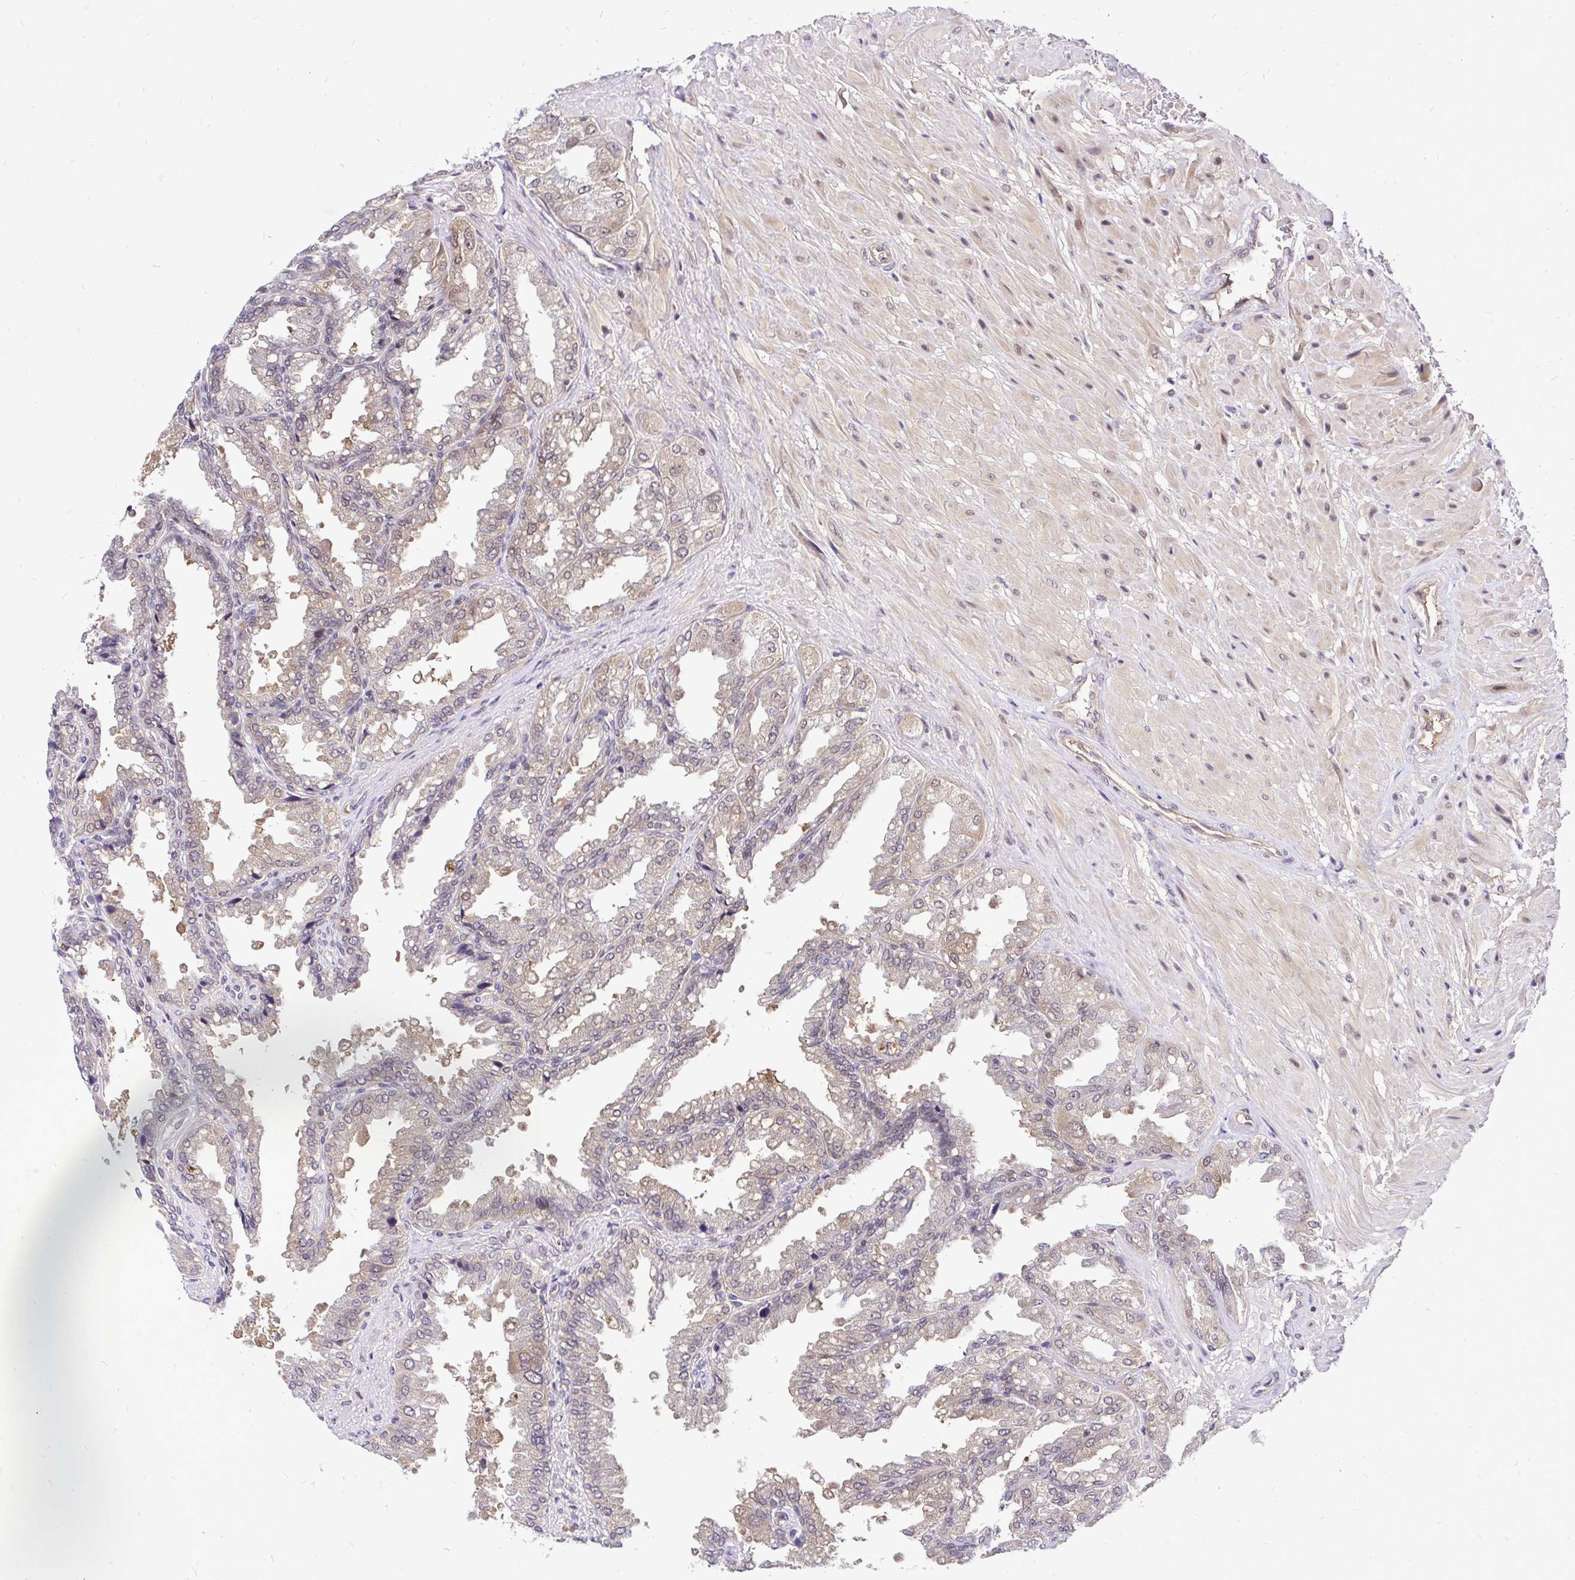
{"staining": {"intensity": "moderate", "quantity": "25%-75%", "location": "cytoplasmic/membranous,nuclear"}, "tissue": "seminal vesicle", "cell_type": "Glandular cells", "image_type": "normal", "snomed": [{"axis": "morphology", "description": "Normal tissue, NOS"}, {"axis": "topography", "description": "Seminal veicle"}], "caption": "This histopathology image reveals unremarkable seminal vesicle stained with IHC to label a protein in brown. The cytoplasmic/membranous,nuclear of glandular cells show moderate positivity for the protein. Nuclei are counter-stained blue.", "gene": "UBE2M", "patient": {"sex": "male", "age": 55}}